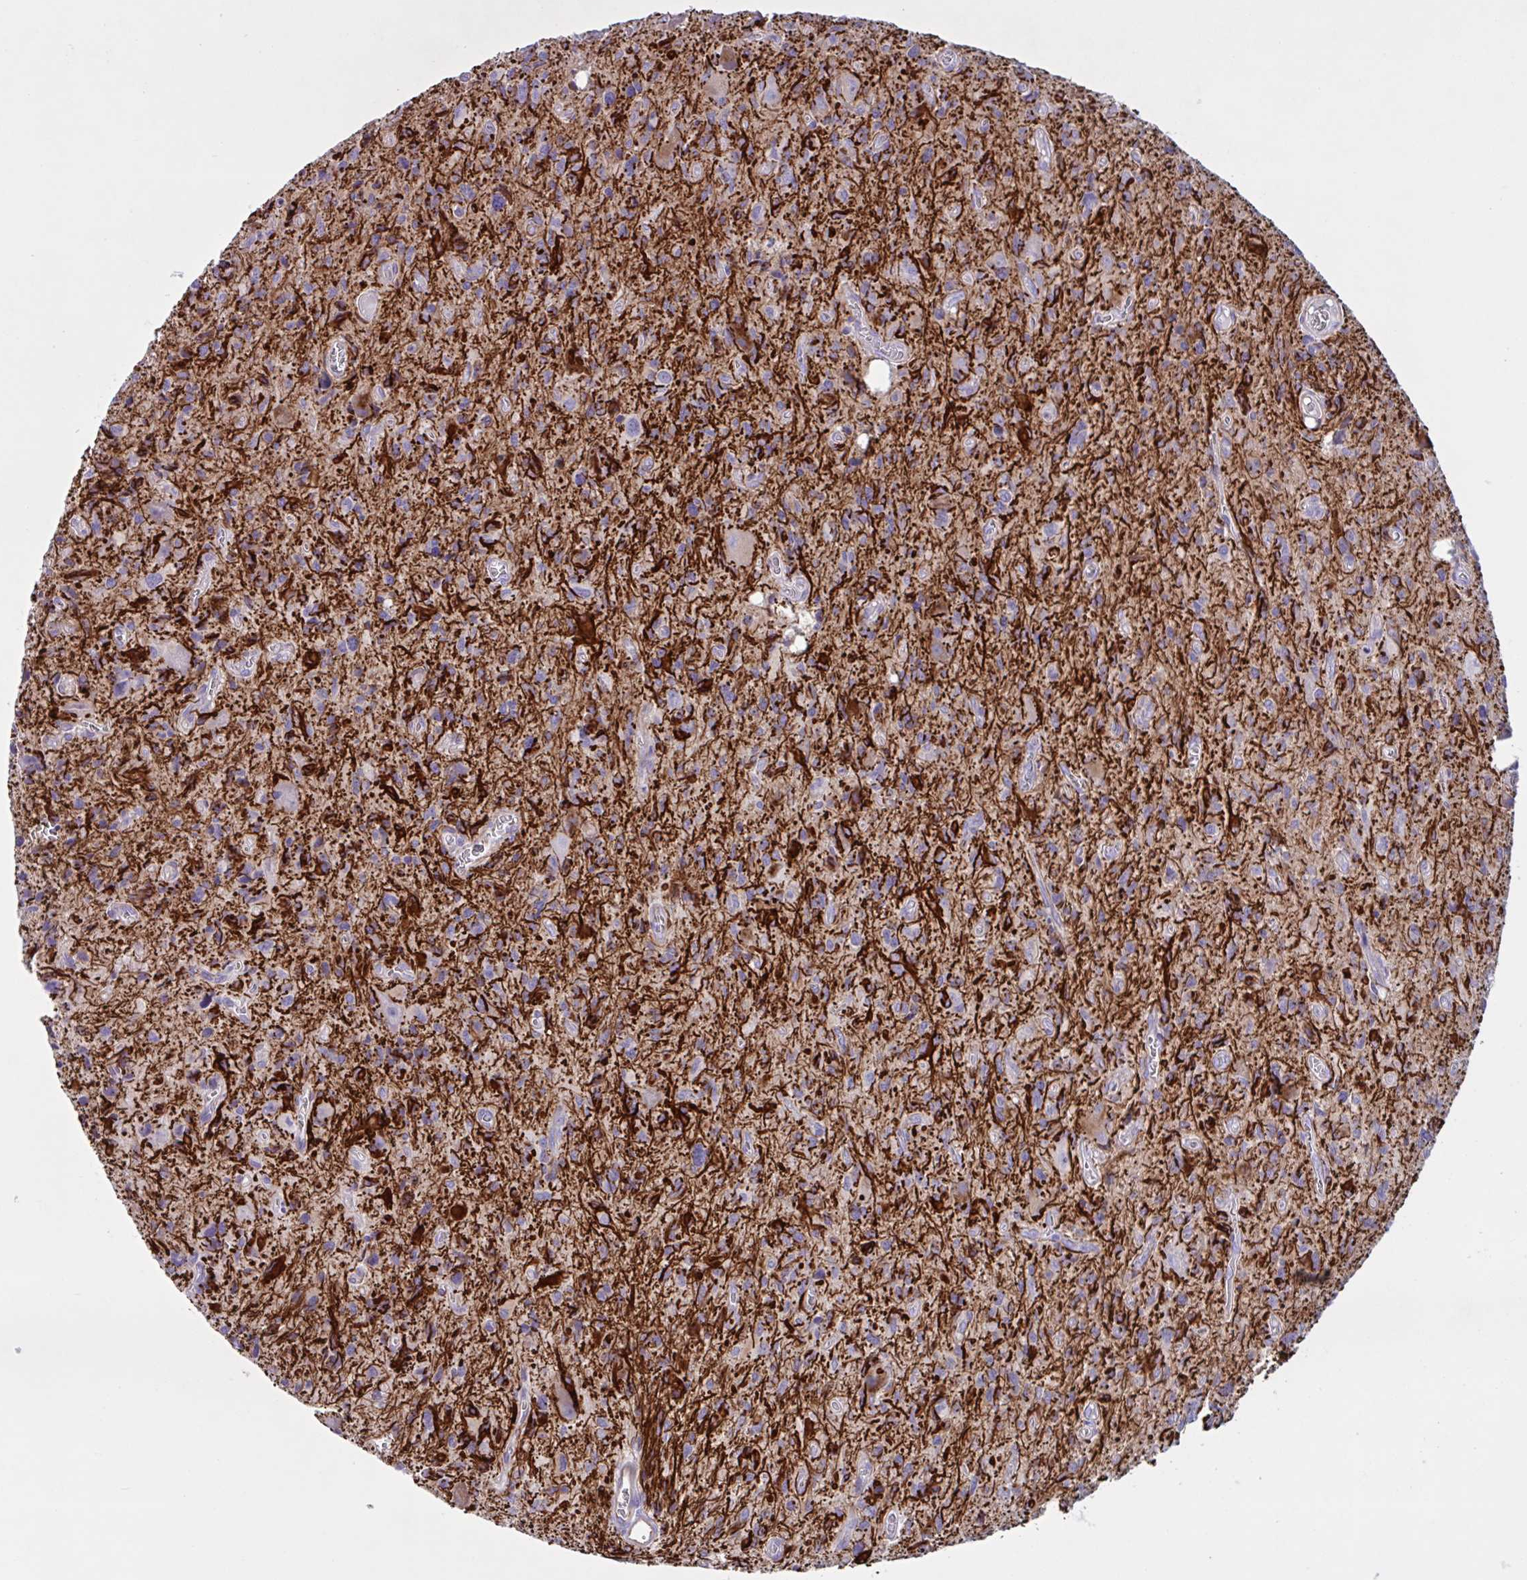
{"staining": {"intensity": "strong", "quantity": "<25%", "location": "cytoplasmic/membranous"}, "tissue": "glioma", "cell_type": "Tumor cells", "image_type": "cancer", "snomed": [{"axis": "morphology", "description": "Glioma, malignant, High grade"}, {"axis": "topography", "description": "Brain"}], "caption": "Glioma stained for a protein displays strong cytoplasmic/membranous positivity in tumor cells.", "gene": "TMEM86B", "patient": {"sex": "male", "age": 76}}